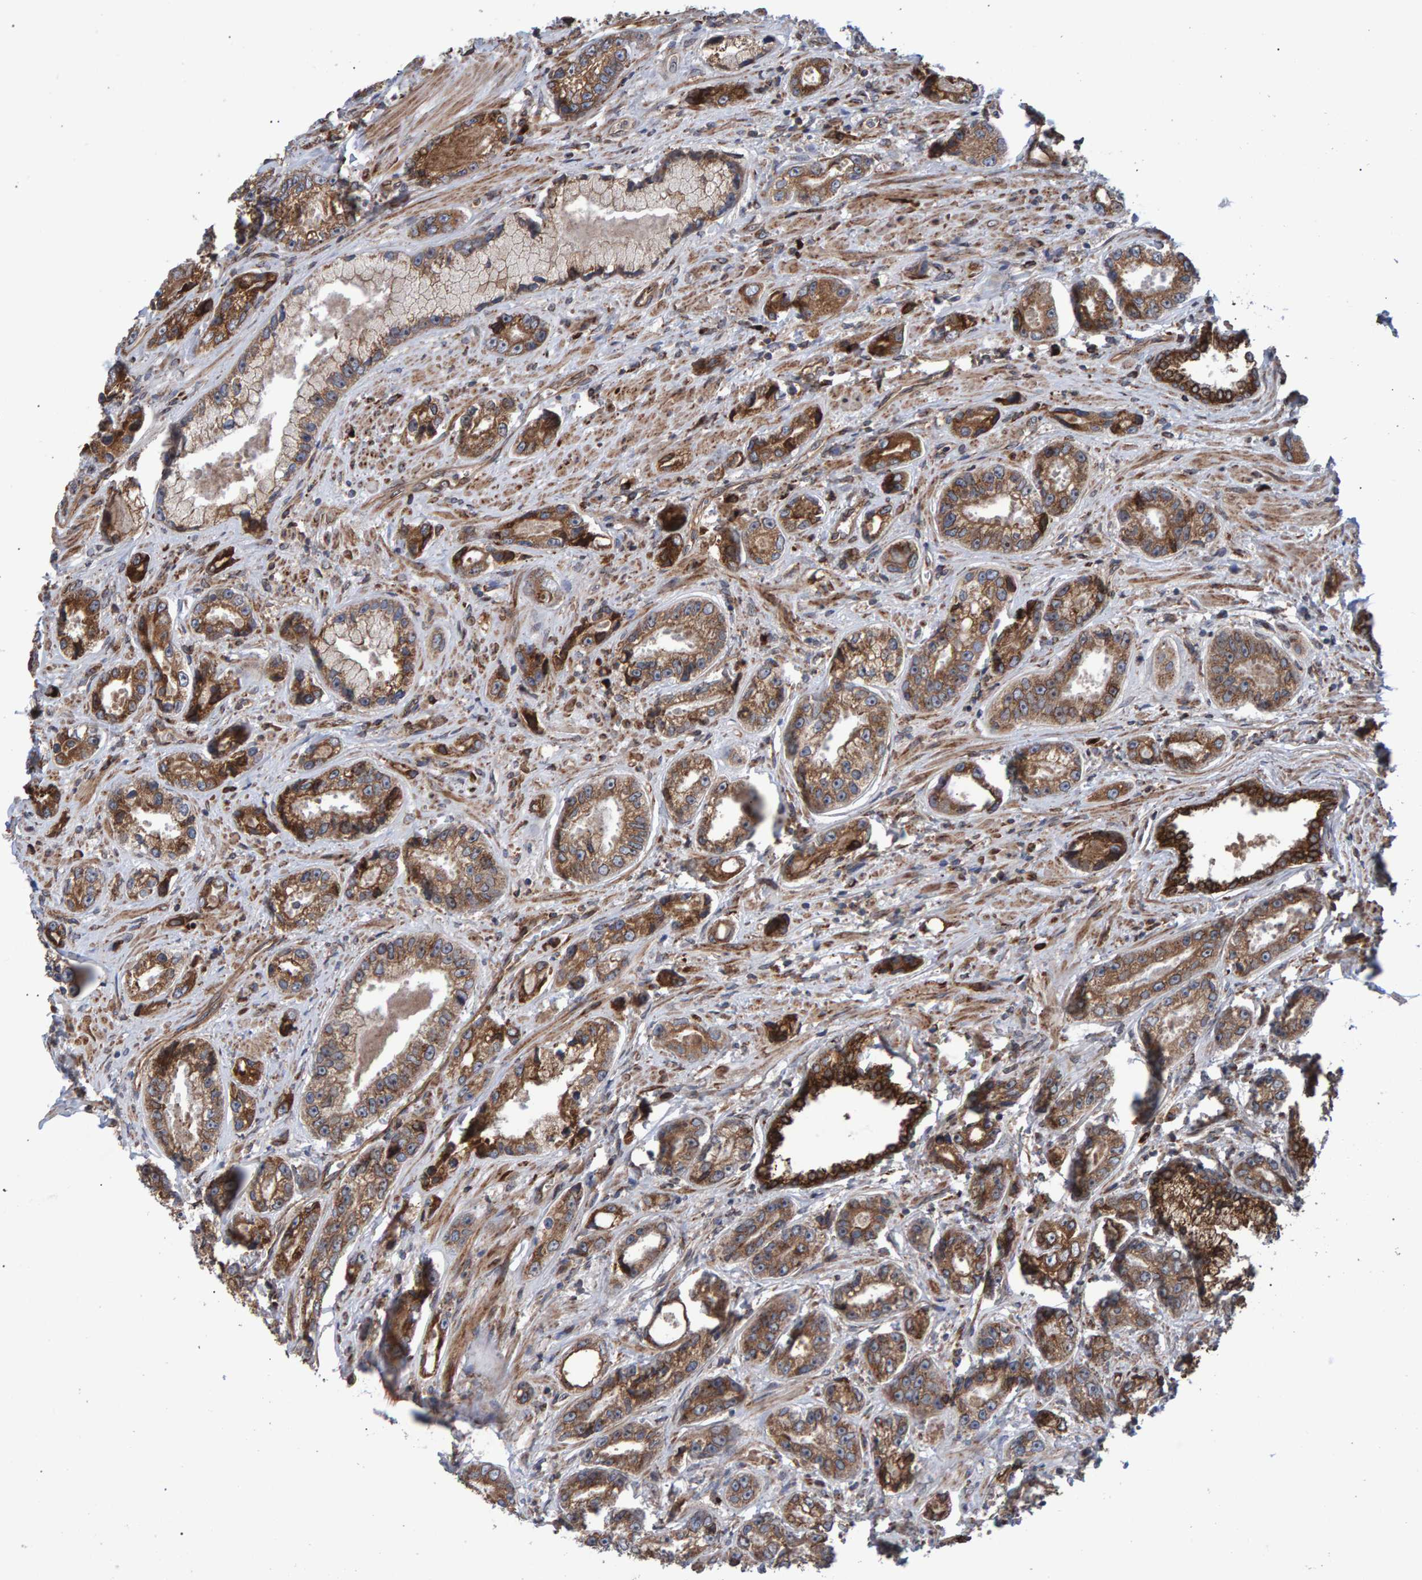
{"staining": {"intensity": "moderate", "quantity": ">75%", "location": "cytoplasmic/membranous"}, "tissue": "prostate cancer", "cell_type": "Tumor cells", "image_type": "cancer", "snomed": [{"axis": "morphology", "description": "Adenocarcinoma, High grade"}, {"axis": "topography", "description": "Prostate"}], "caption": "Prostate cancer stained for a protein shows moderate cytoplasmic/membranous positivity in tumor cells. Immunohistochemistry stains the protein in brown and the nuclei are stained blue.", "gene": "FAM117A", "patient": {"sex": "male", "age": 61}}